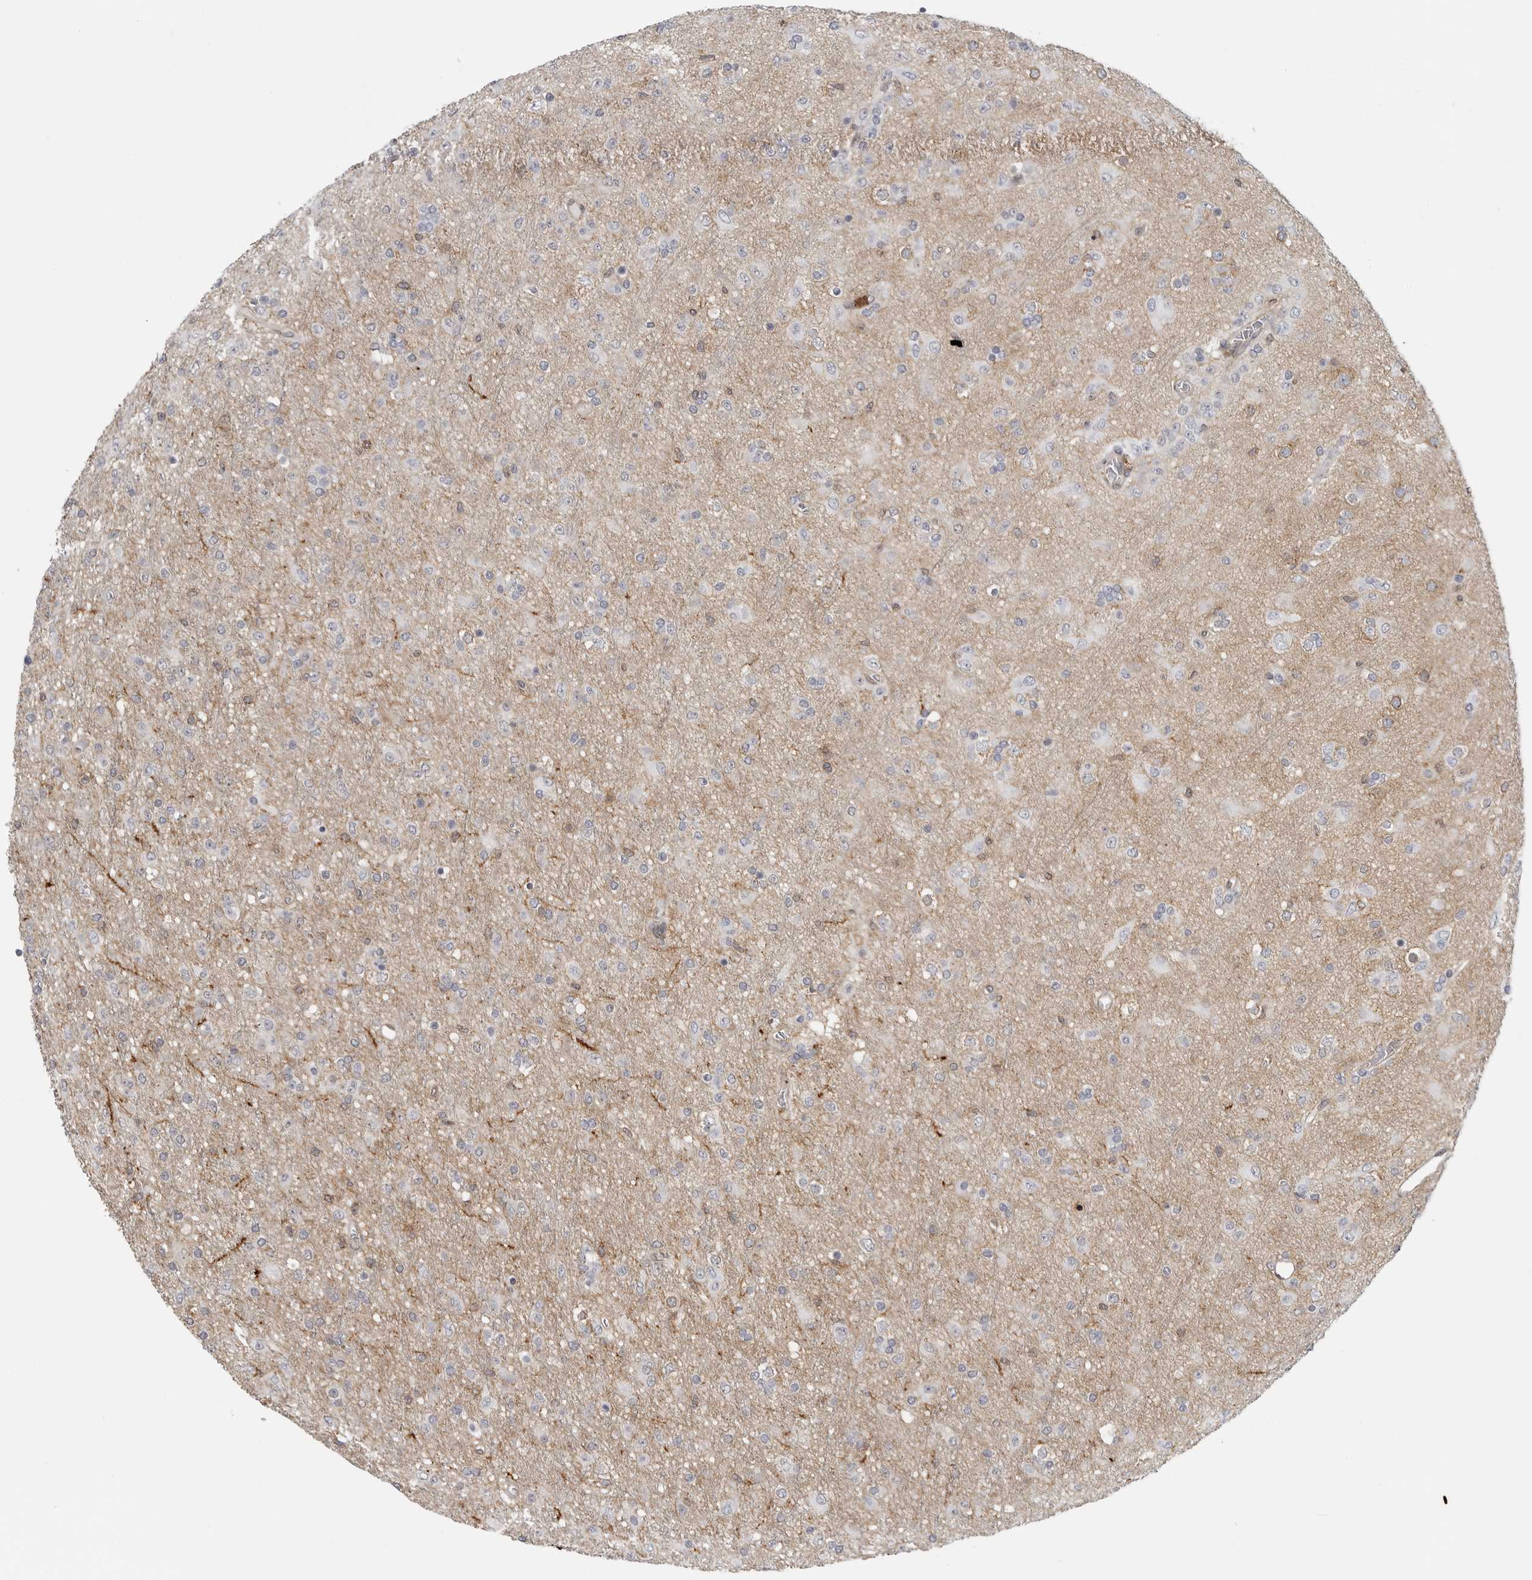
{"staining": {"intensity": "negative", "quantity": "none", "location": "none"}, "tissue": "glioma", "cell_type": "Tumor cells", "image_type": "cancer", "snomed": [{"axis": "morphology", "description": "Glioma, malignant, Low grade"}, {"axis": "topography", "description": "Brain"}], "caption": "An image of malignant glioma (low-grade) stained for a protein exhibits no brown staining in tumor cells.", "gene": "ANXA11", "patient": {"sex": "male", "age": 65}}